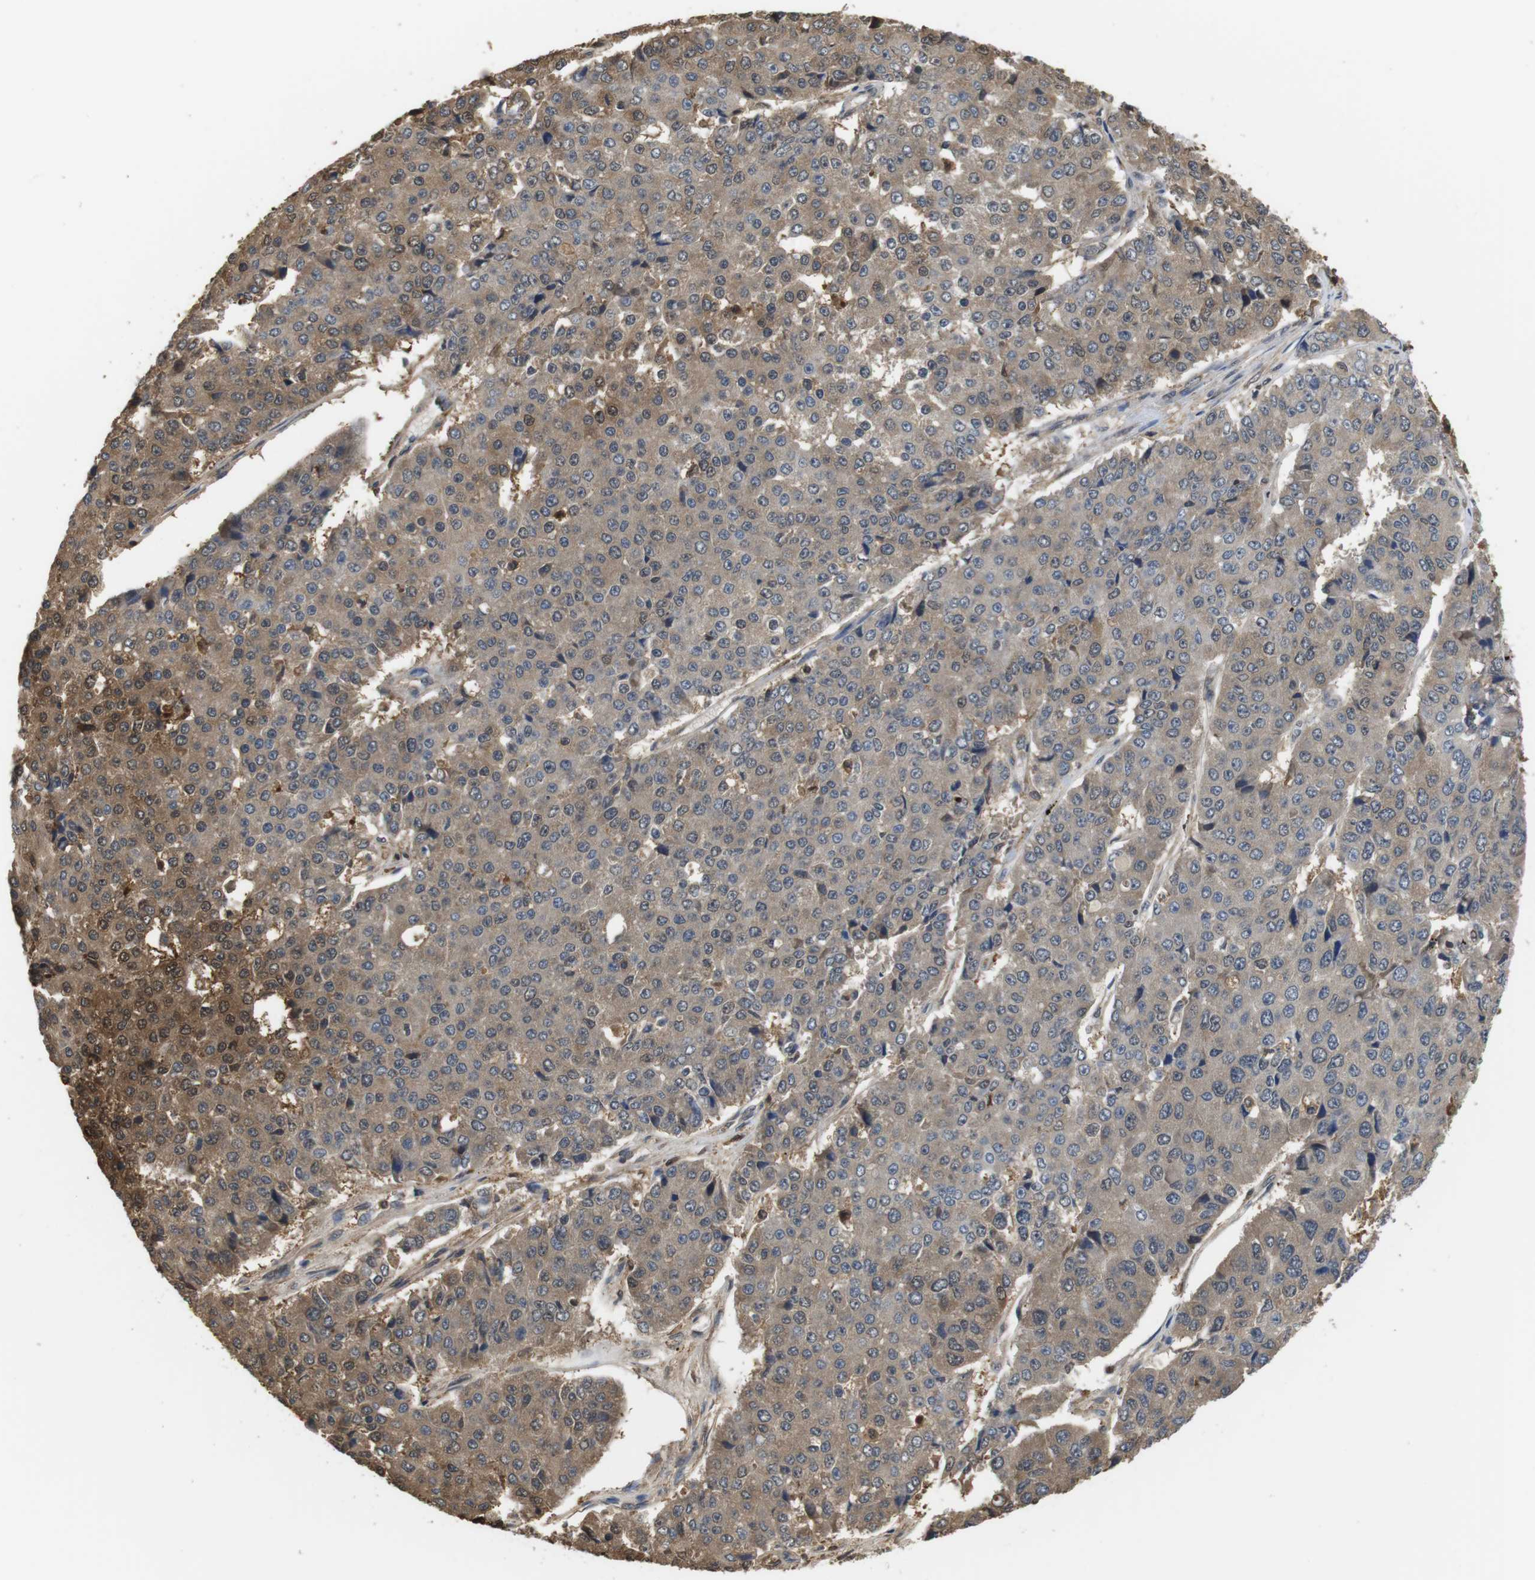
{"staining": {"intensity": "moderate", "quantity": ">75%", "location": "cytoplasmic/membranous,nuclear"}, "tissue": "pancreatic cancer", "cell_type": "Tumor cells", "image_type": "cancer", "snomed": [{"axis": "morphology", "description": "Adenocarcinoma, NOS"}, {"axis": "topography", "description": "Pancreas"}], "caption": "Pancreatic adenocarcinoma stained with a protein marker demonstrates moderate staining in tumor cells.", "gene": "LDHA", "patient": {"sex": "male", "age": 50}}